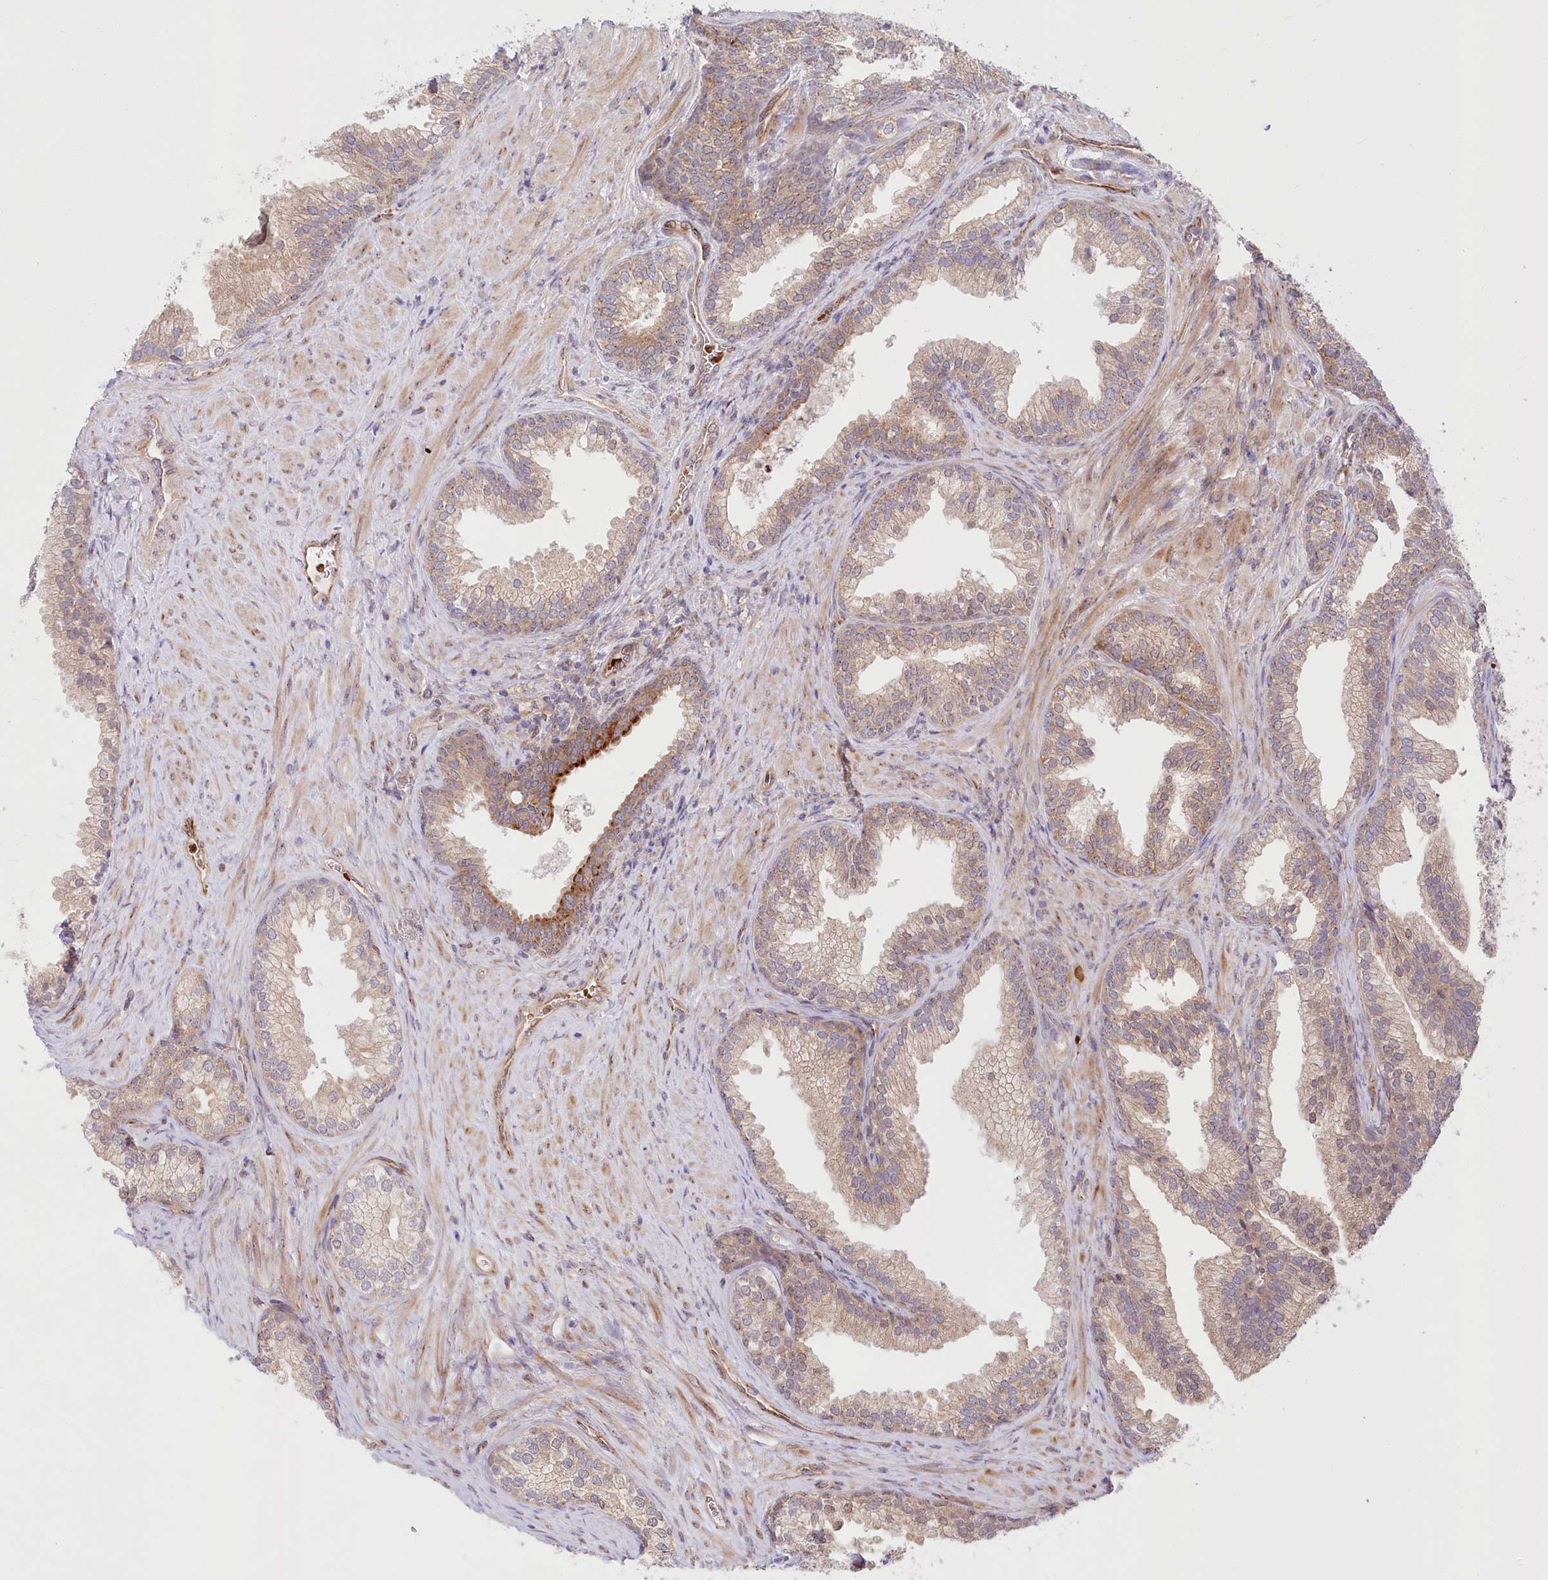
{"staining": {"intensity": "moderate", "quantity": "25%-75%", "location": "cytoplasmic/membranous"}, "tissue": "prostate", "cell_type": "Glandular cells", "image_type": "normal", "snomed": [{"axis": "morphology", "description": "Normal tissue, NOS"}, {"axis": "topography", "description": "Prostate"}], "caption": "Immunohistochemistry (IHC) image of unremarkable prostate: human prostate stained using IHC displays medium levels of moderate protein expression localized specifically in the cytoplasmic/membranous of glandular cells, appearing as a cytoplasmic/membranous brown color.", "gene": "COMMD3", "patient": {"sex": "male", "age": 76}}